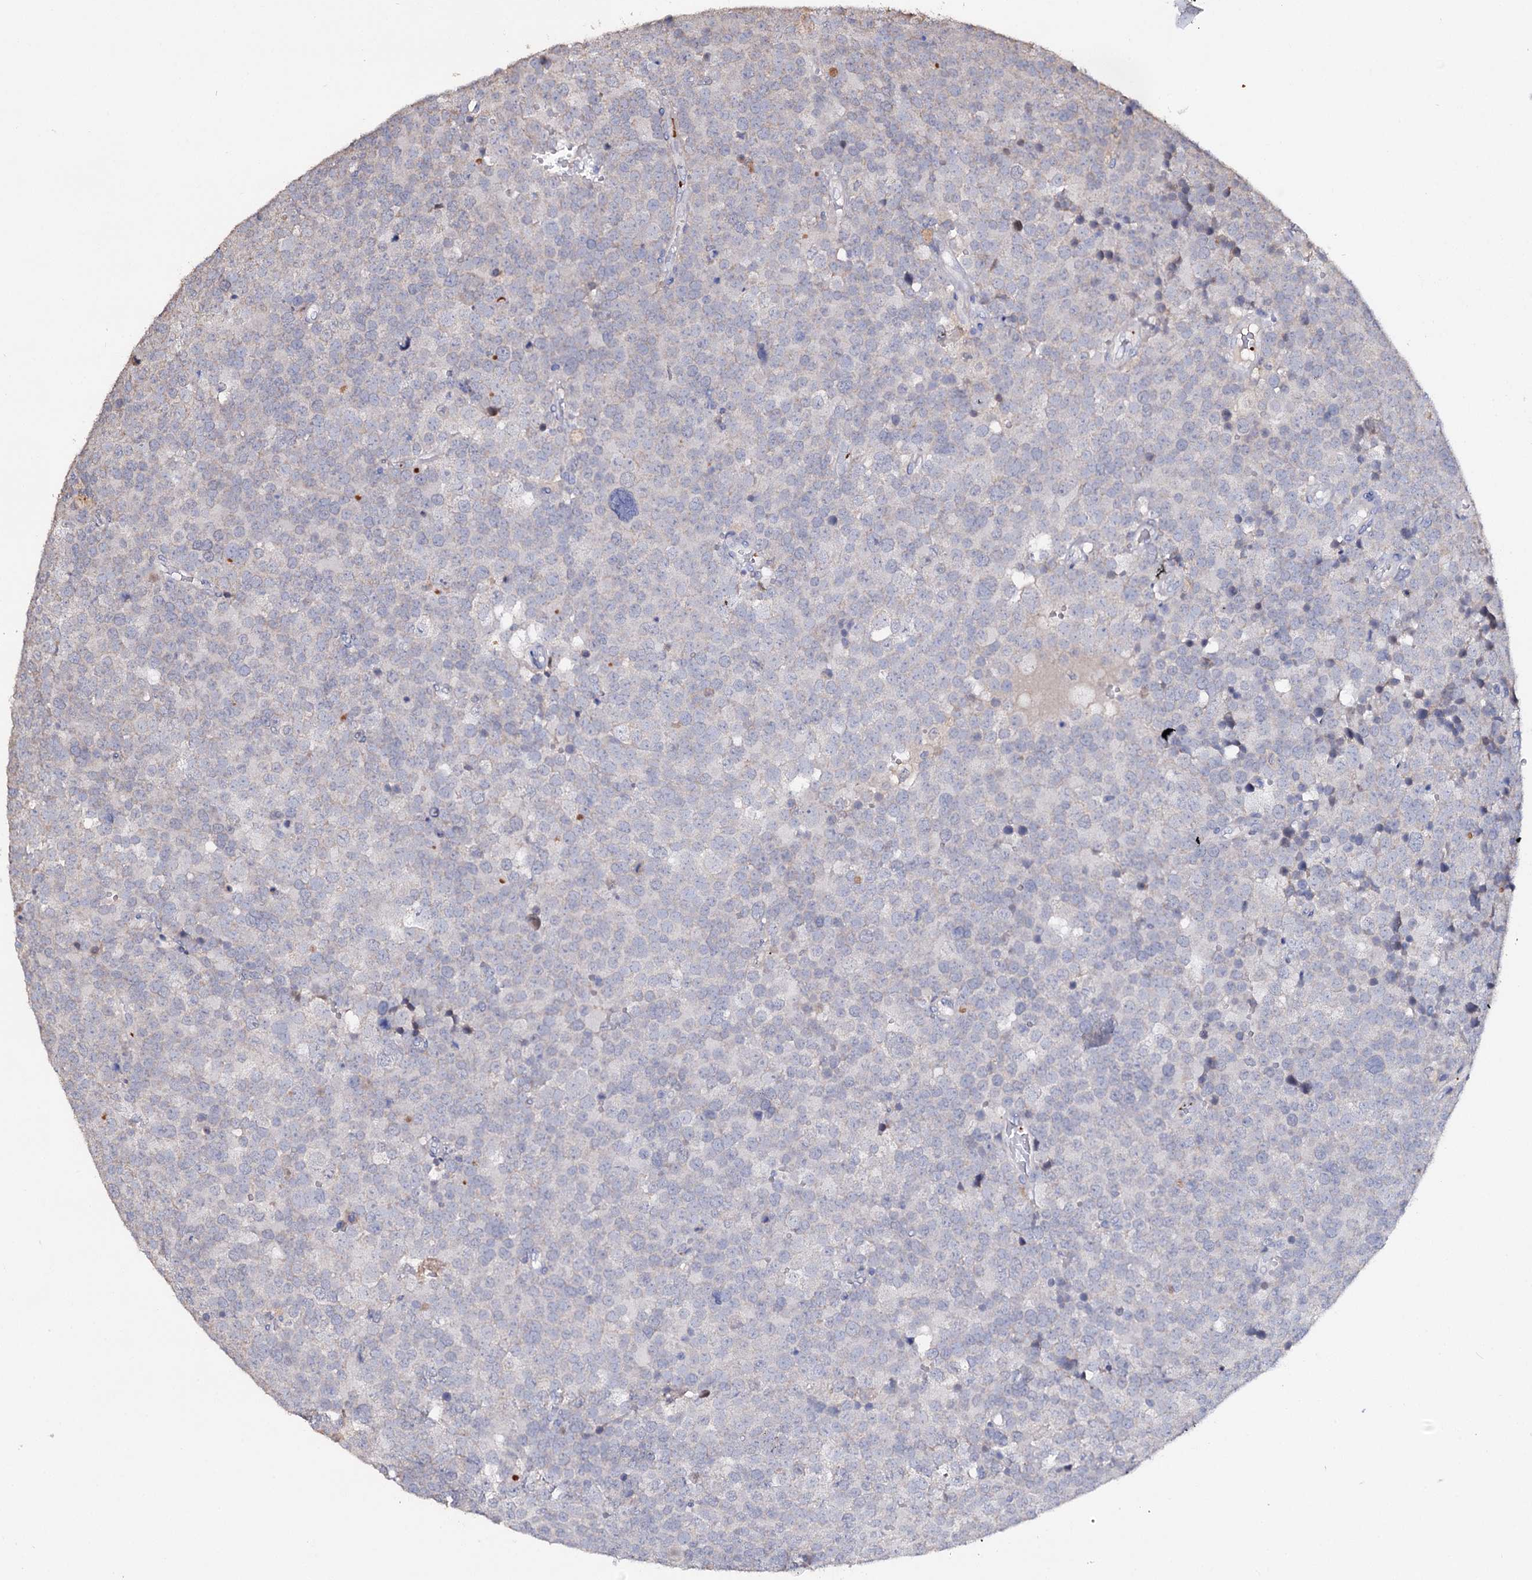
{"staining": {"intensity": "negative", "quantity": "none", "location": "none"}, "tissue": "testis cancer", "cell_type": "Tumor cells", "image_type": "cancer", "snomed": [{"axis": "morphology", "description": "Seminoma, NOS"}, {"axis": "topography", "description": "Testis"}], "caption": "Human seminoma (testis) stained for a protein using IHC demonstrates no positivity in tumor cells.", "gene": "DNAH6", "patient": {"sex": "male", "age": 71}}